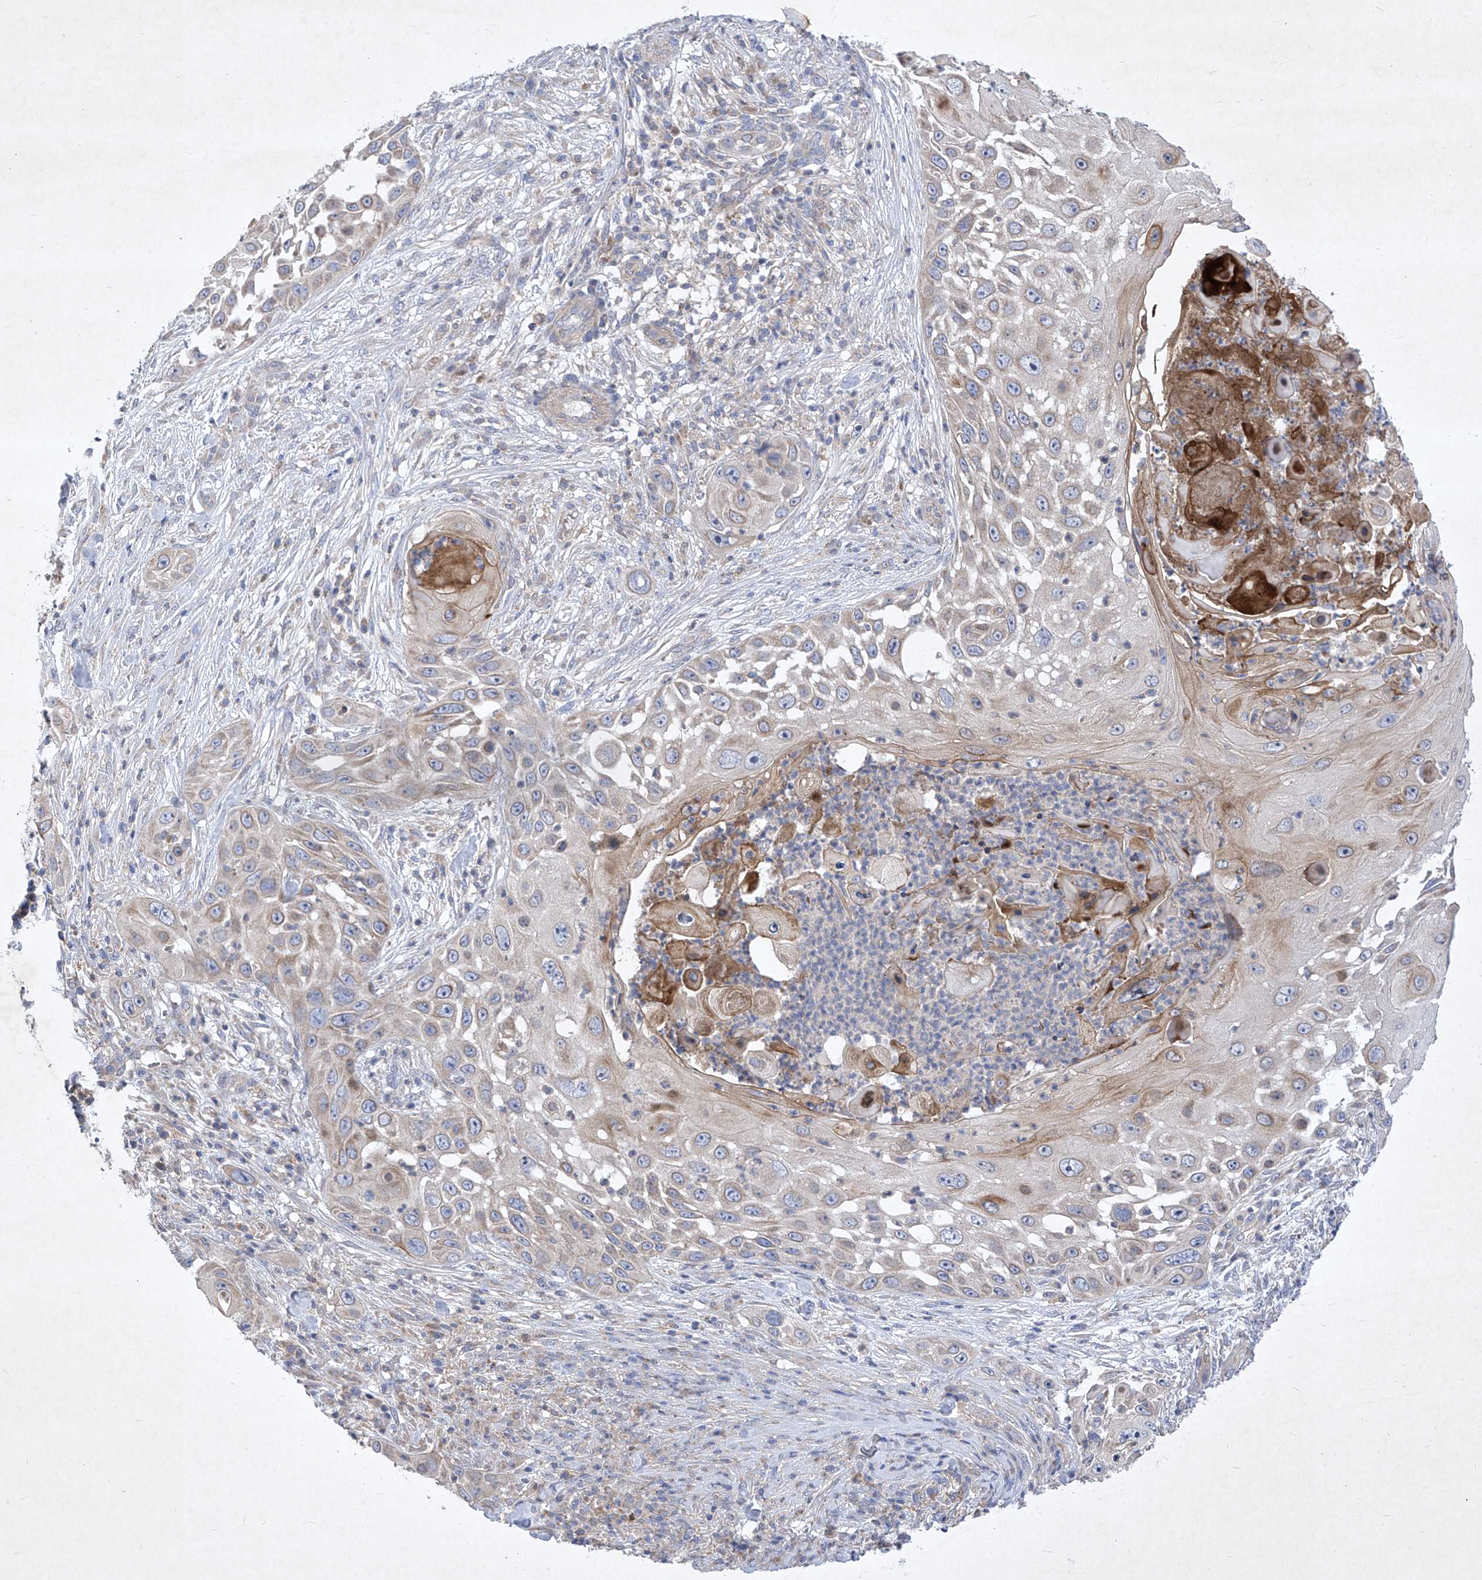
{"staining": {"intensity": "weak", "quantity": "25%-75%", "location": "cytoplasmic/membranous"}, "tissue": "skin cancer", "cell_type": "Tumor cells", "image_type": "cancer", "snomed": [{"axis": "morphology", "description": "Squamous cell carcinoma, NOS"}, {"axis": "topography", "description": "Skin"}], "caption": "This micrograph exhibits squamous cell carcinoma (skin) stained with immunohistochemistry to label a protein in brown. The cytoplasmic/membranous of tumor cells show weak positivity for the protein. Nuclei are counter-stained blue.", "gene": "COQ3", "patient": {"sex": "female", "age": 44}}